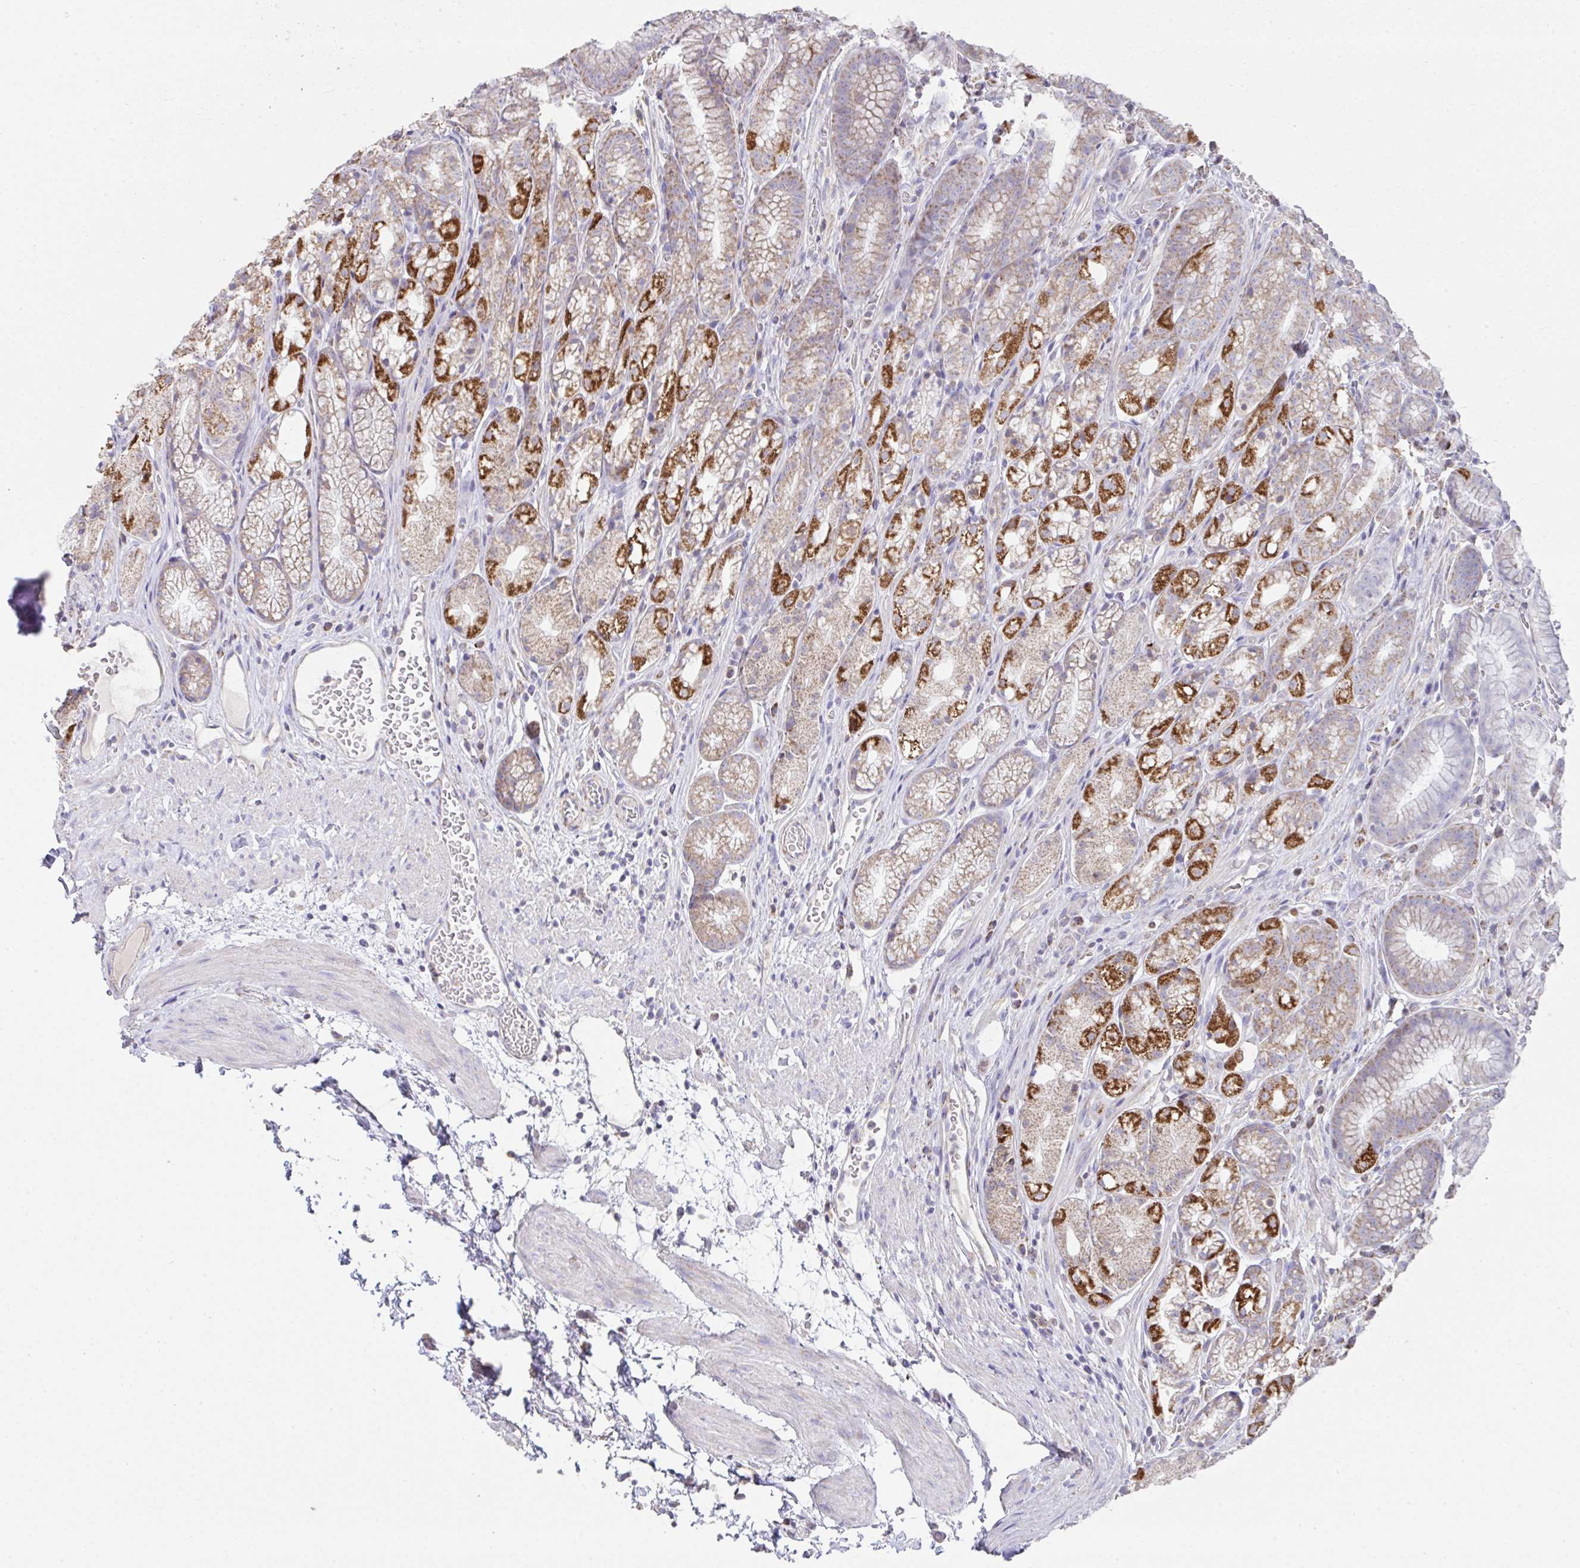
{"staining": {"intensity": "strong", "quantity": "<25%", "location": "cytoplasmic/membranous"}, "tissue": "stomach", "cell_type": "Glandular cells", "image_type": "normal", "snomed": [{"axis": "morphology", "description": "Normal tissue, NOS"}, {"axis": "topography", "description": "Smooth muscle"}, {"axis": "topography", "description": "Stomach"}], "caption": "Benign stomach demonstrates strong cytoplasmic/membranous staining in about <25% of glandular cells, visualized by immunohistochemistry.", "gene": "DOK7", "patient": {"sex": "male", "age": 70}}